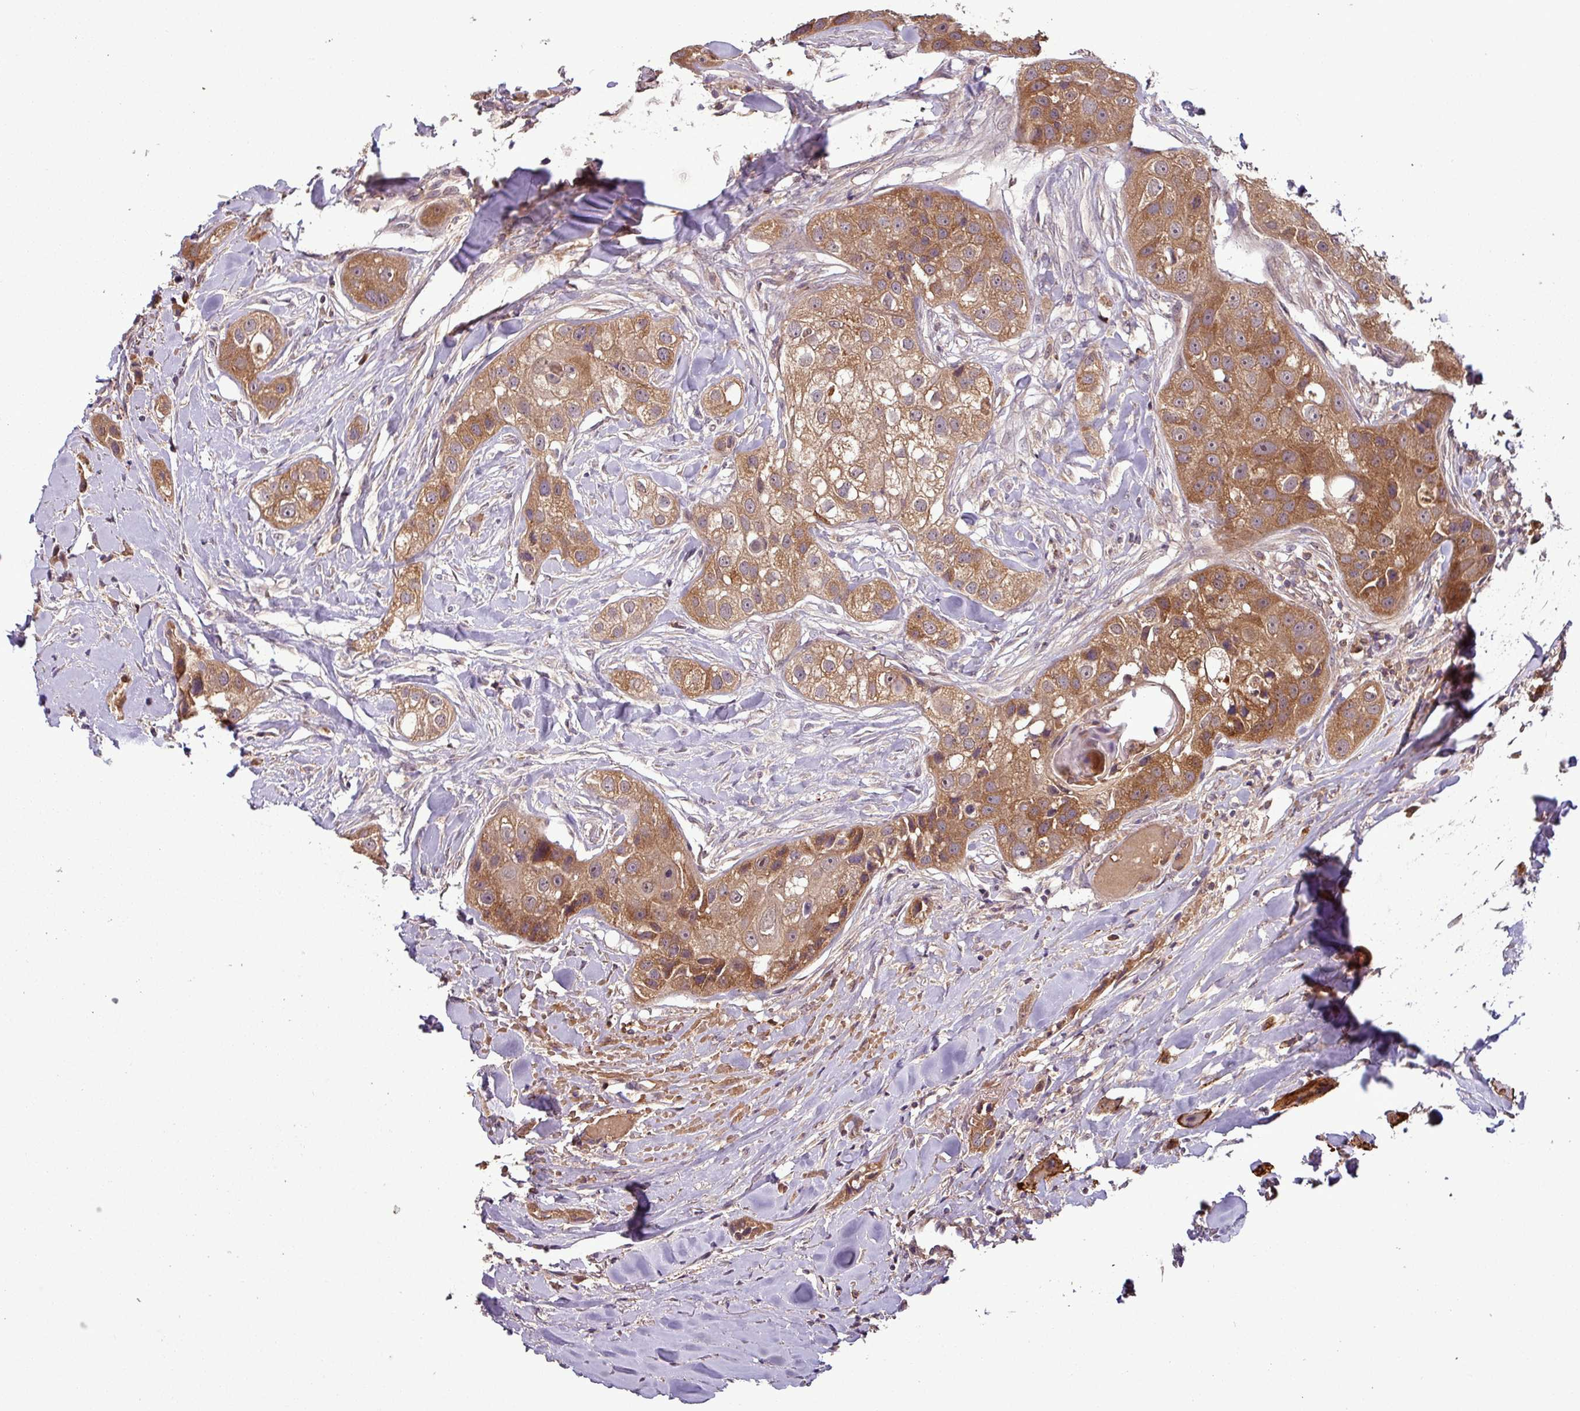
{"staining": {"intensity": "moderate", "quantity": ">75%", "location": "cytoplasmic/membranous"}, "tissue": "head and neck cancer", "cell_type": "Tumor cells", "image_type": "cancer", "snomed": [{"axis": "morphology", "description": "Normal tissue, NOS"}, {"axis": "morphology", "description": "Squamous cell carcinoma, NOS"}, {"axis": "topography", "description": "Skeletal muscle"}, {"axis": "topography", "description": "Head-Neck"}], "caption": "Immunohistochemistry (DAB) staining of human head and neck cancer displays moderate cytoplasmic/membranous protein staining in approximately >75% of tumor cells.", "gene": "NT5C3A", "patient": {"sex": "male", "age": 51}}